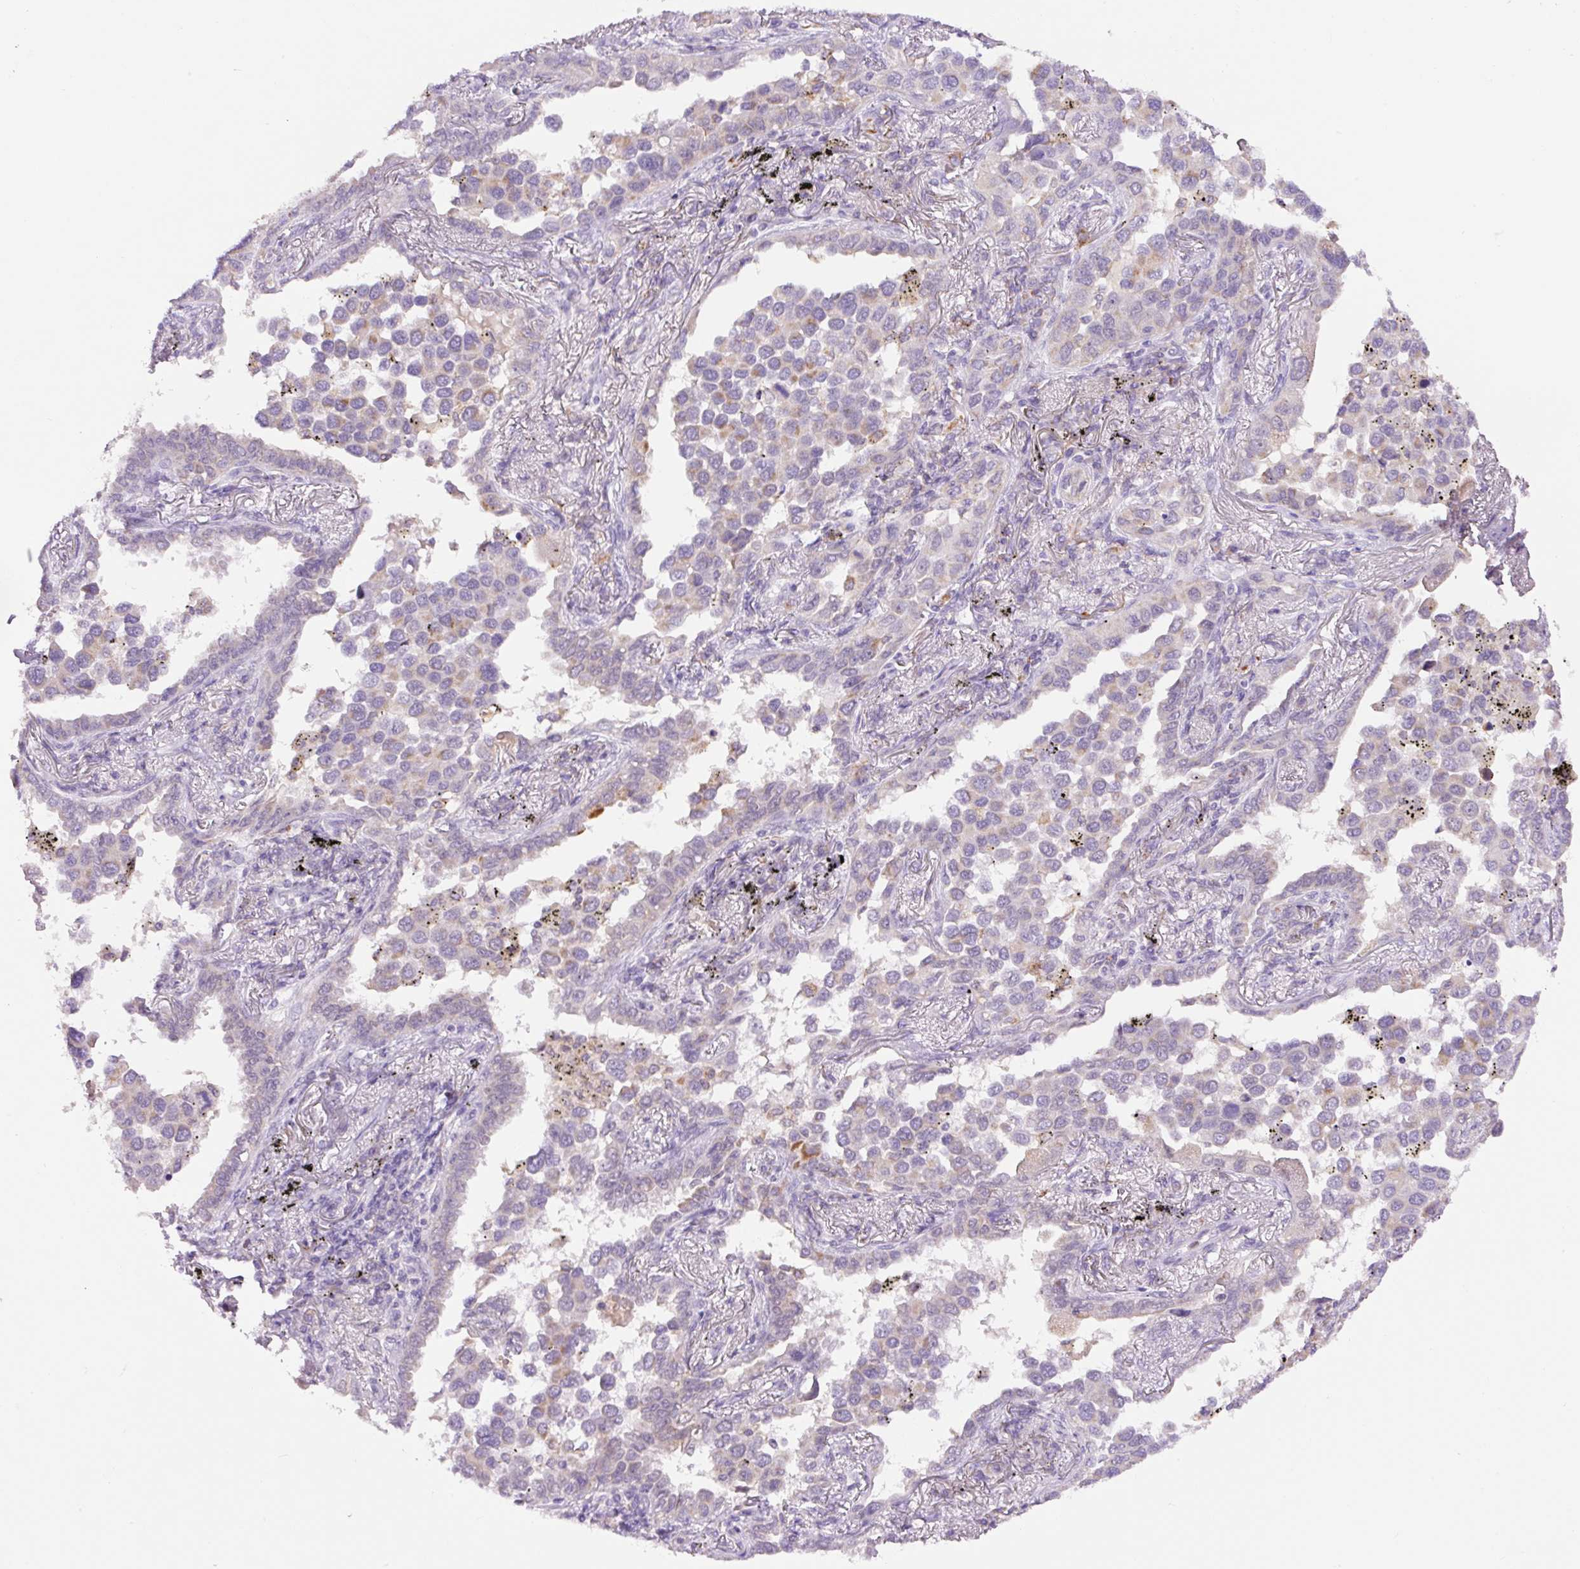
{"staining": {"intensity": "negative", "quantity": "none", "location": "none"}, "tissue": "lung cancer", "cell_type": "Tumor cells", "image_type": "cancer", "snomed": [{"axis": "morphology", "description": "Adenocarcinoma, NOS"}, {"axis": "topography", "description": "Lung"}], "caption": "This is an immunohistochemistry (IHC) histopathology image of human lung cancer (adenocarcinoma). There is no staining in tumor cells.", "gene": "PCK2", "patient": {"sex": "male", "age": 67}}